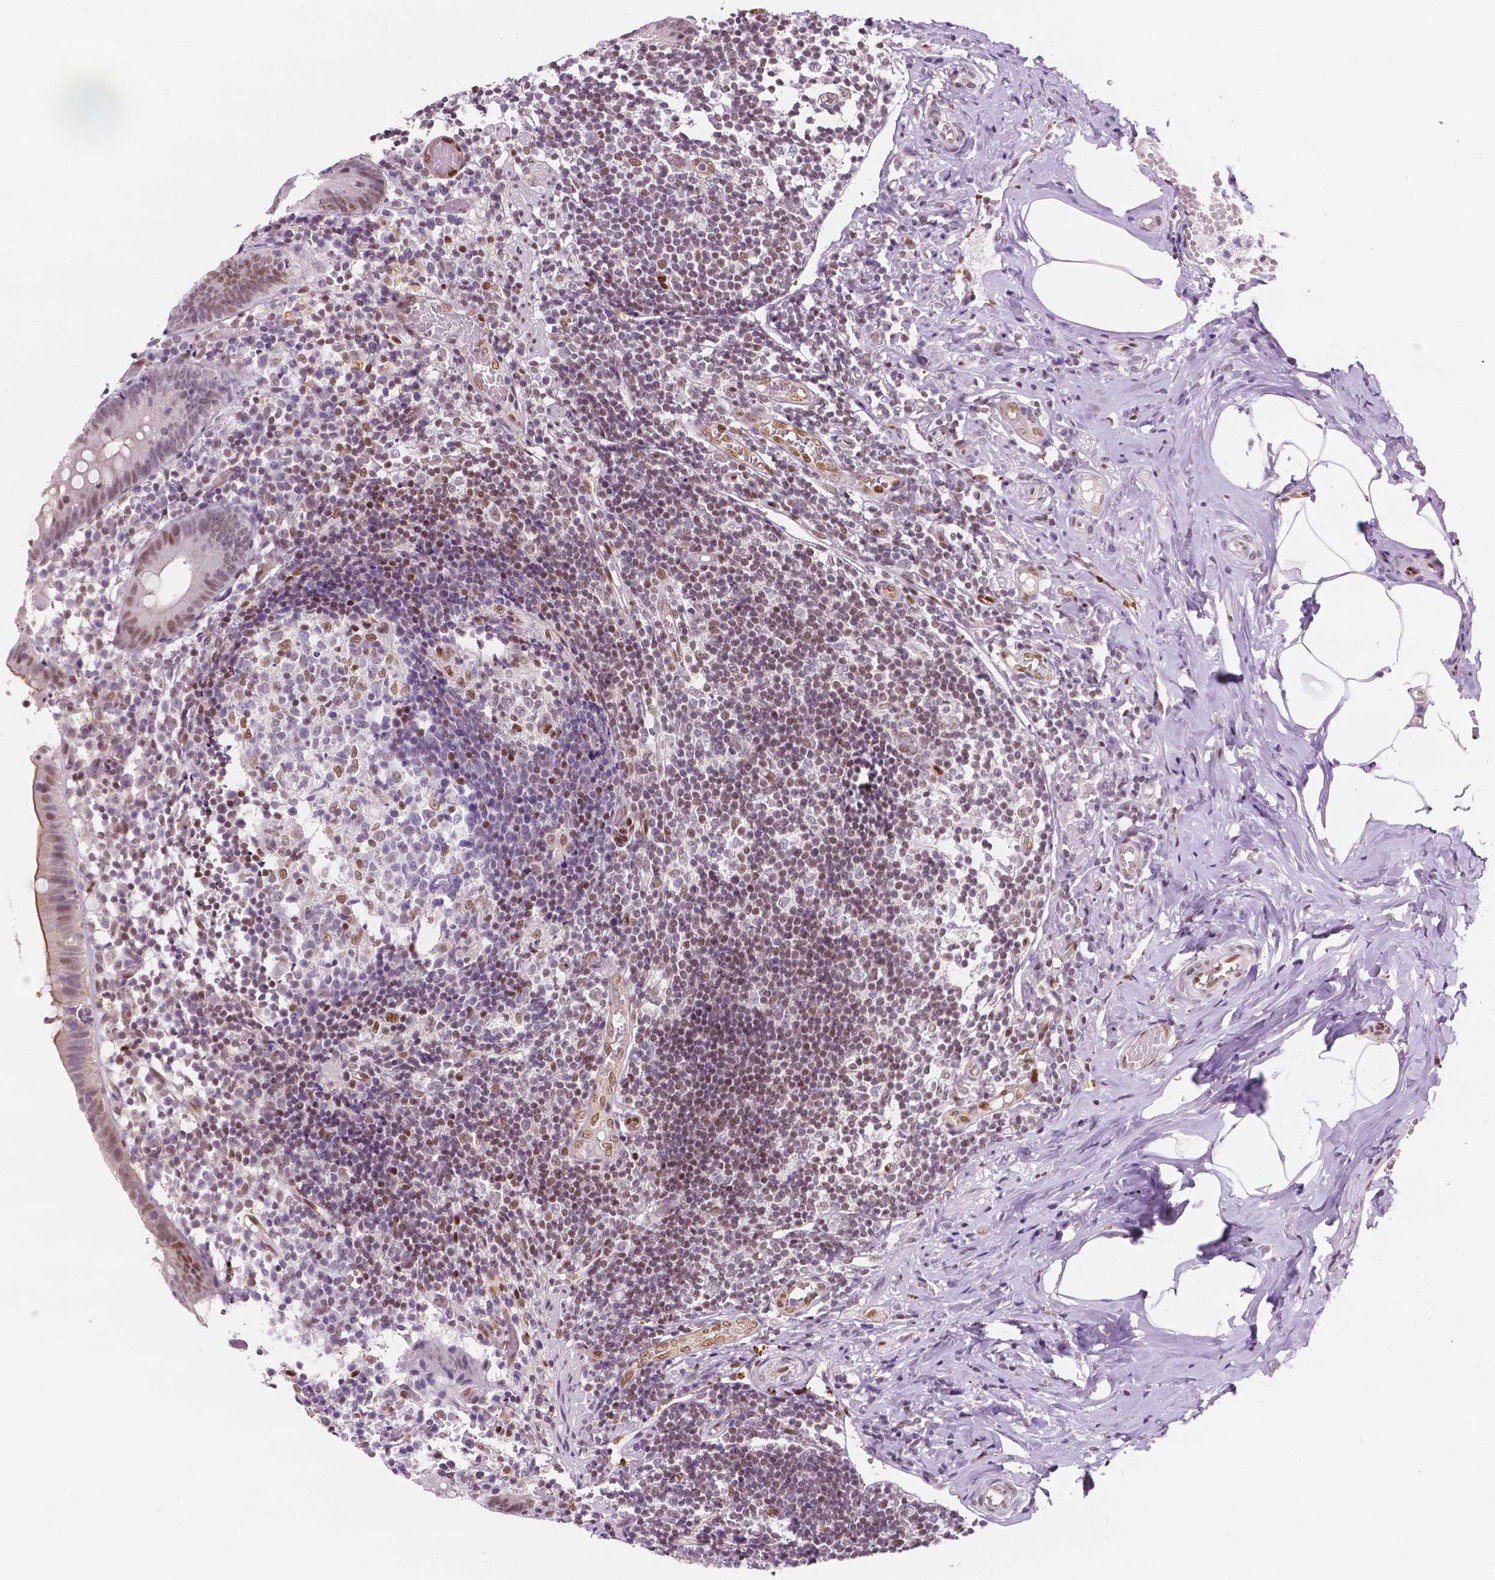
{"staining": {"intensity": "weak", "quantity": "25%-75%", "location": "nuclear"}, "tissue": "appendix", "cell_type": "Glandular cells", "image_type": "normal", "snomed": [{"axis": "morphology", "description": "Normal tissue, NOS"}, {"axis": "topography", "description": "Appendix"}], "caption": "A low amount of weak nuclear expression is present in about 25%-75% of glandular cells in unremarkable appendix.", "gene": "ERF", "patient": {"sex": "female", "age": 32}}